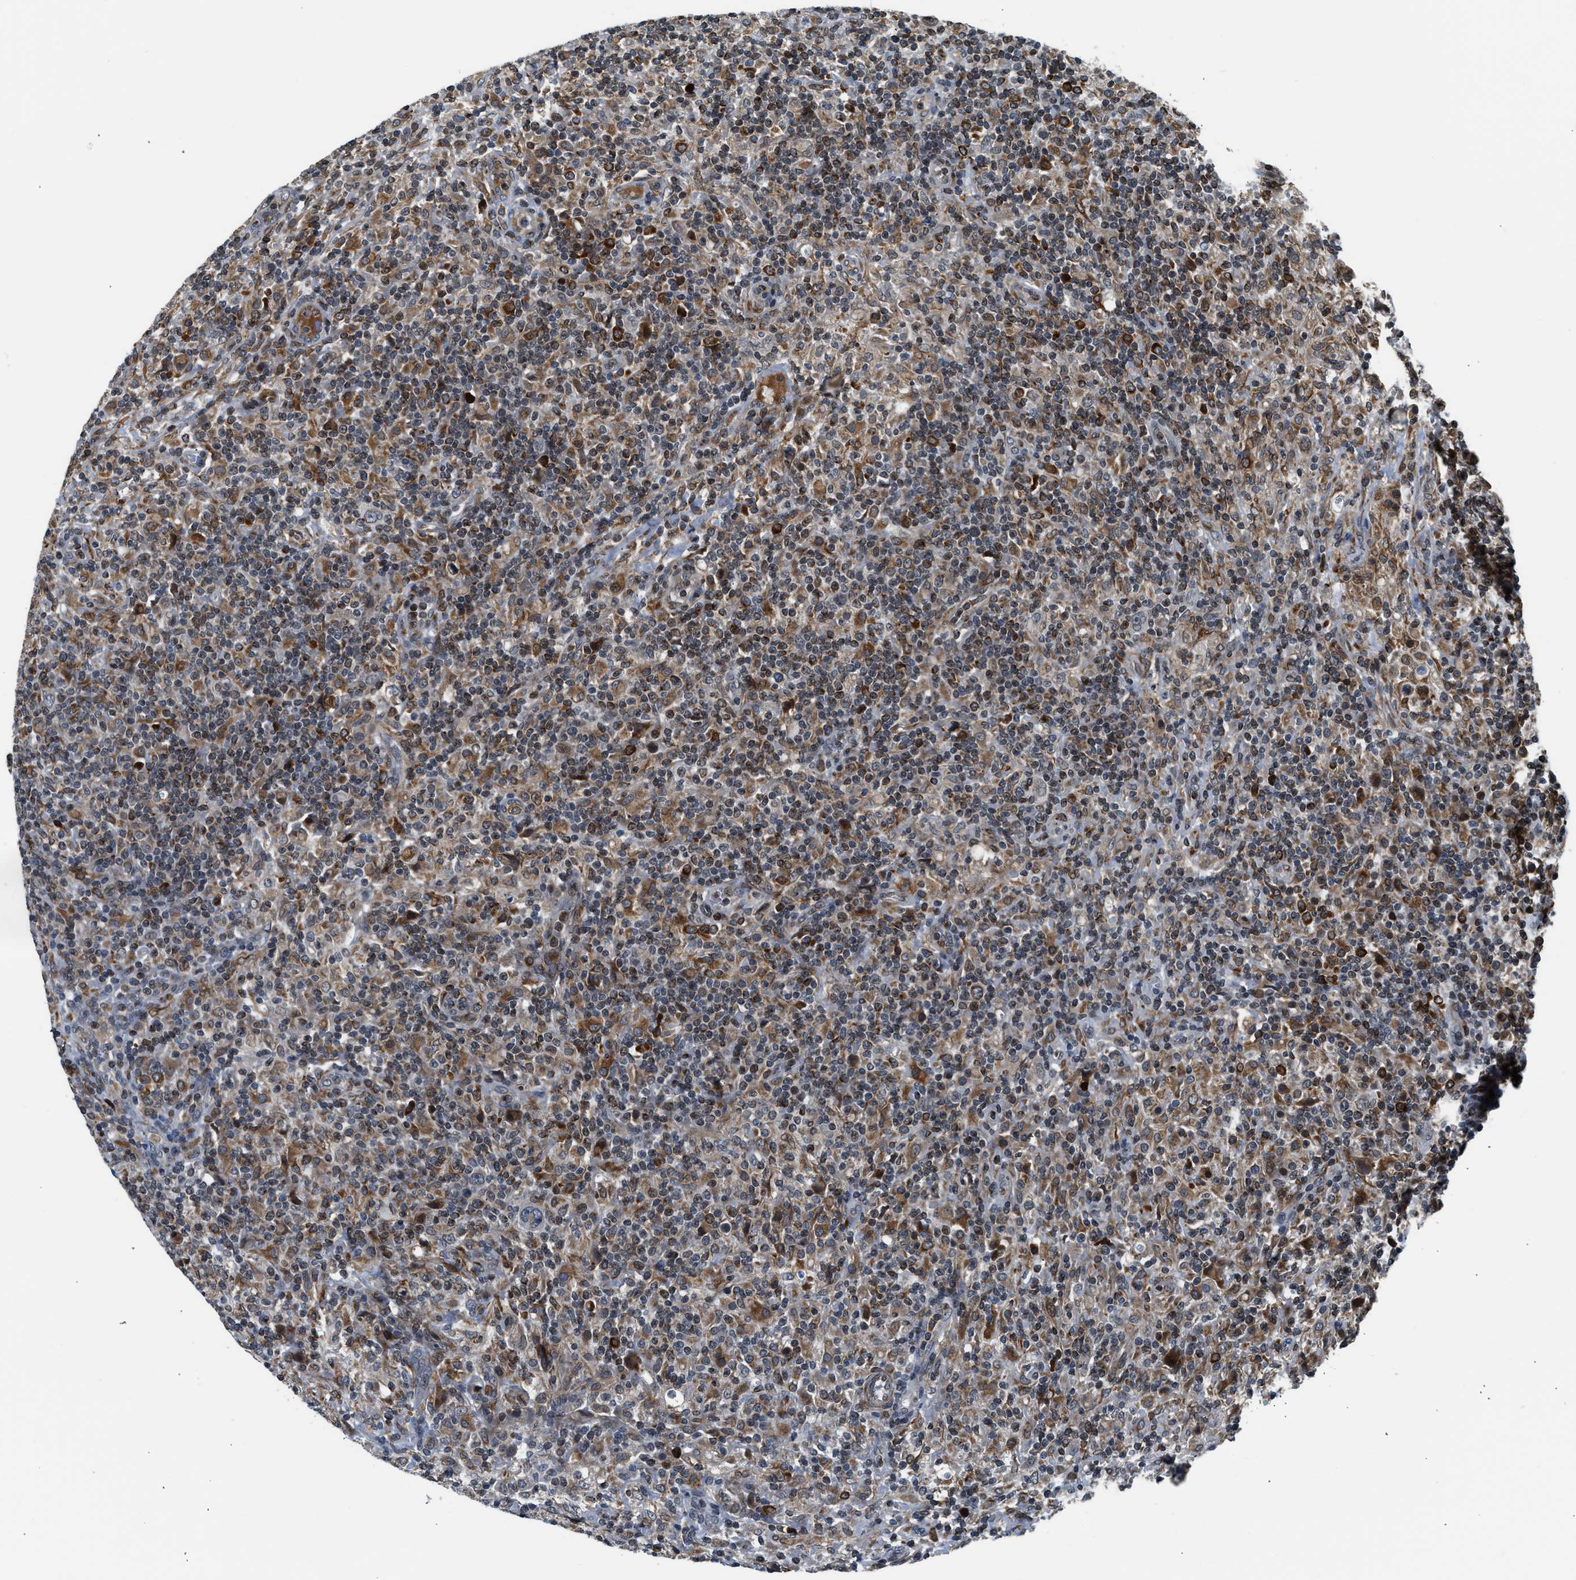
{"staining": {"intensity": "moderate", "quantity": "25%-75%", "location": "cytoplasmic/membranous"}, "tissue": "lymphoma", "cell_type": "Tumor cells", "image_type": "cancer", "snomed": [{"axis": "morphology", "description": "Hodgkin's disease, NOS"}, {"axis": "topography", "description": "Lymph node"}], "caption": "A medium amount of moderate cytoplasmic/membranous staining is seen in approximately 25%-75% of tumor cells in lymphoma tissue.", "gene": "RETREG3", "patient": {"sex": "male", "age": 70}}